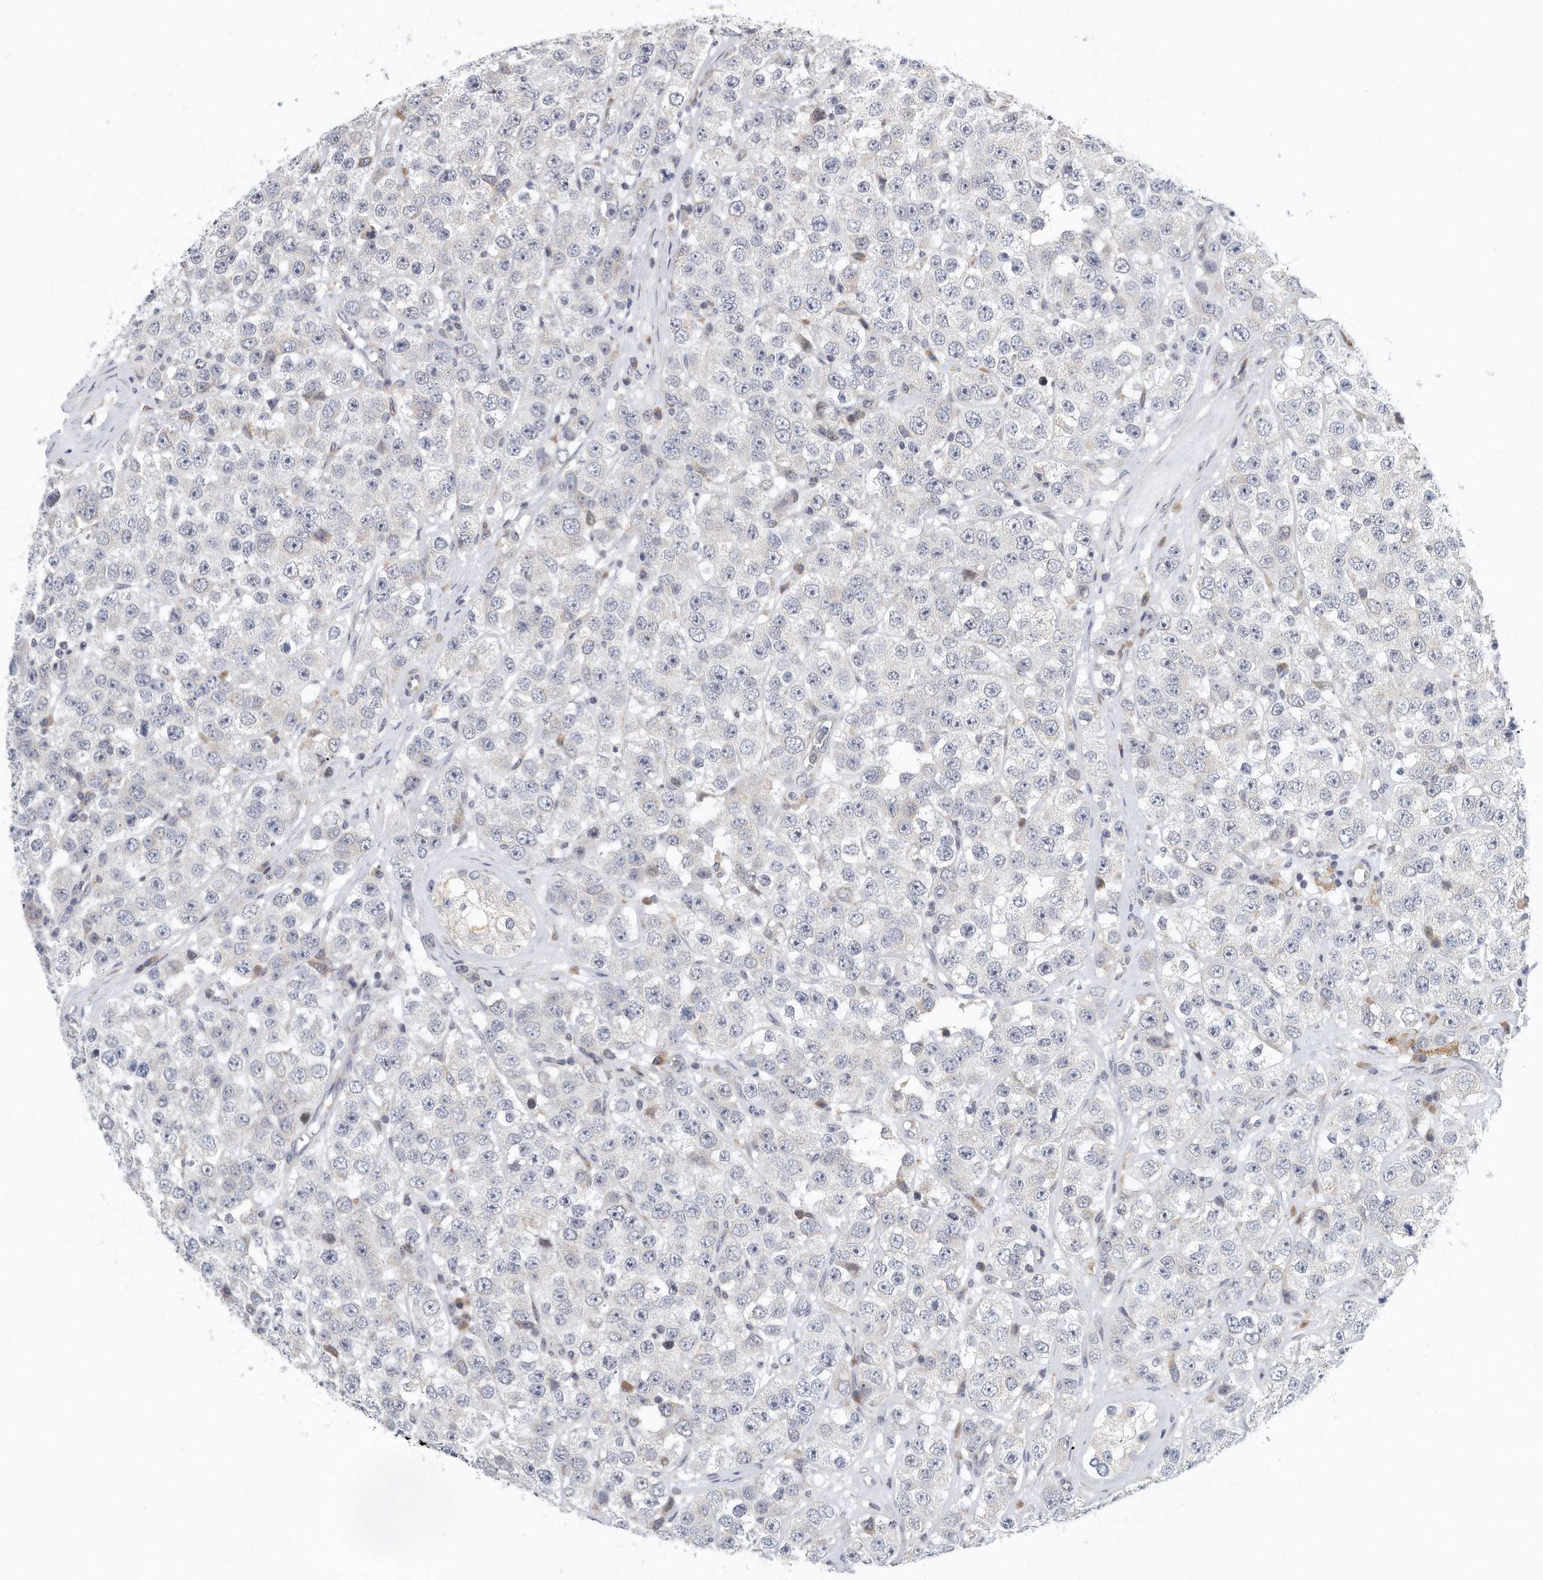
{"staining": {"intensity": "negative", "quantity": "none", "location": "none"}, "tissue": "testis cancer", "cell_type": "Tumor cells", "image_type": "cancer", "snomed": [{"axis": "morphology", "description": "Seminoma, NOS"}, {"axis": "topography", "description": "Testis"}], "caption": "High magnification brightfield microscopy of testis cancer (seminoma) stained with DAB (3,3'-diaminobenzidine) (brown) and counterstained with hematoxylin (blue): tumor cells show no significant expression.", "gene": "VLDLR", "patient": {"sex": "male", "age": 28}}